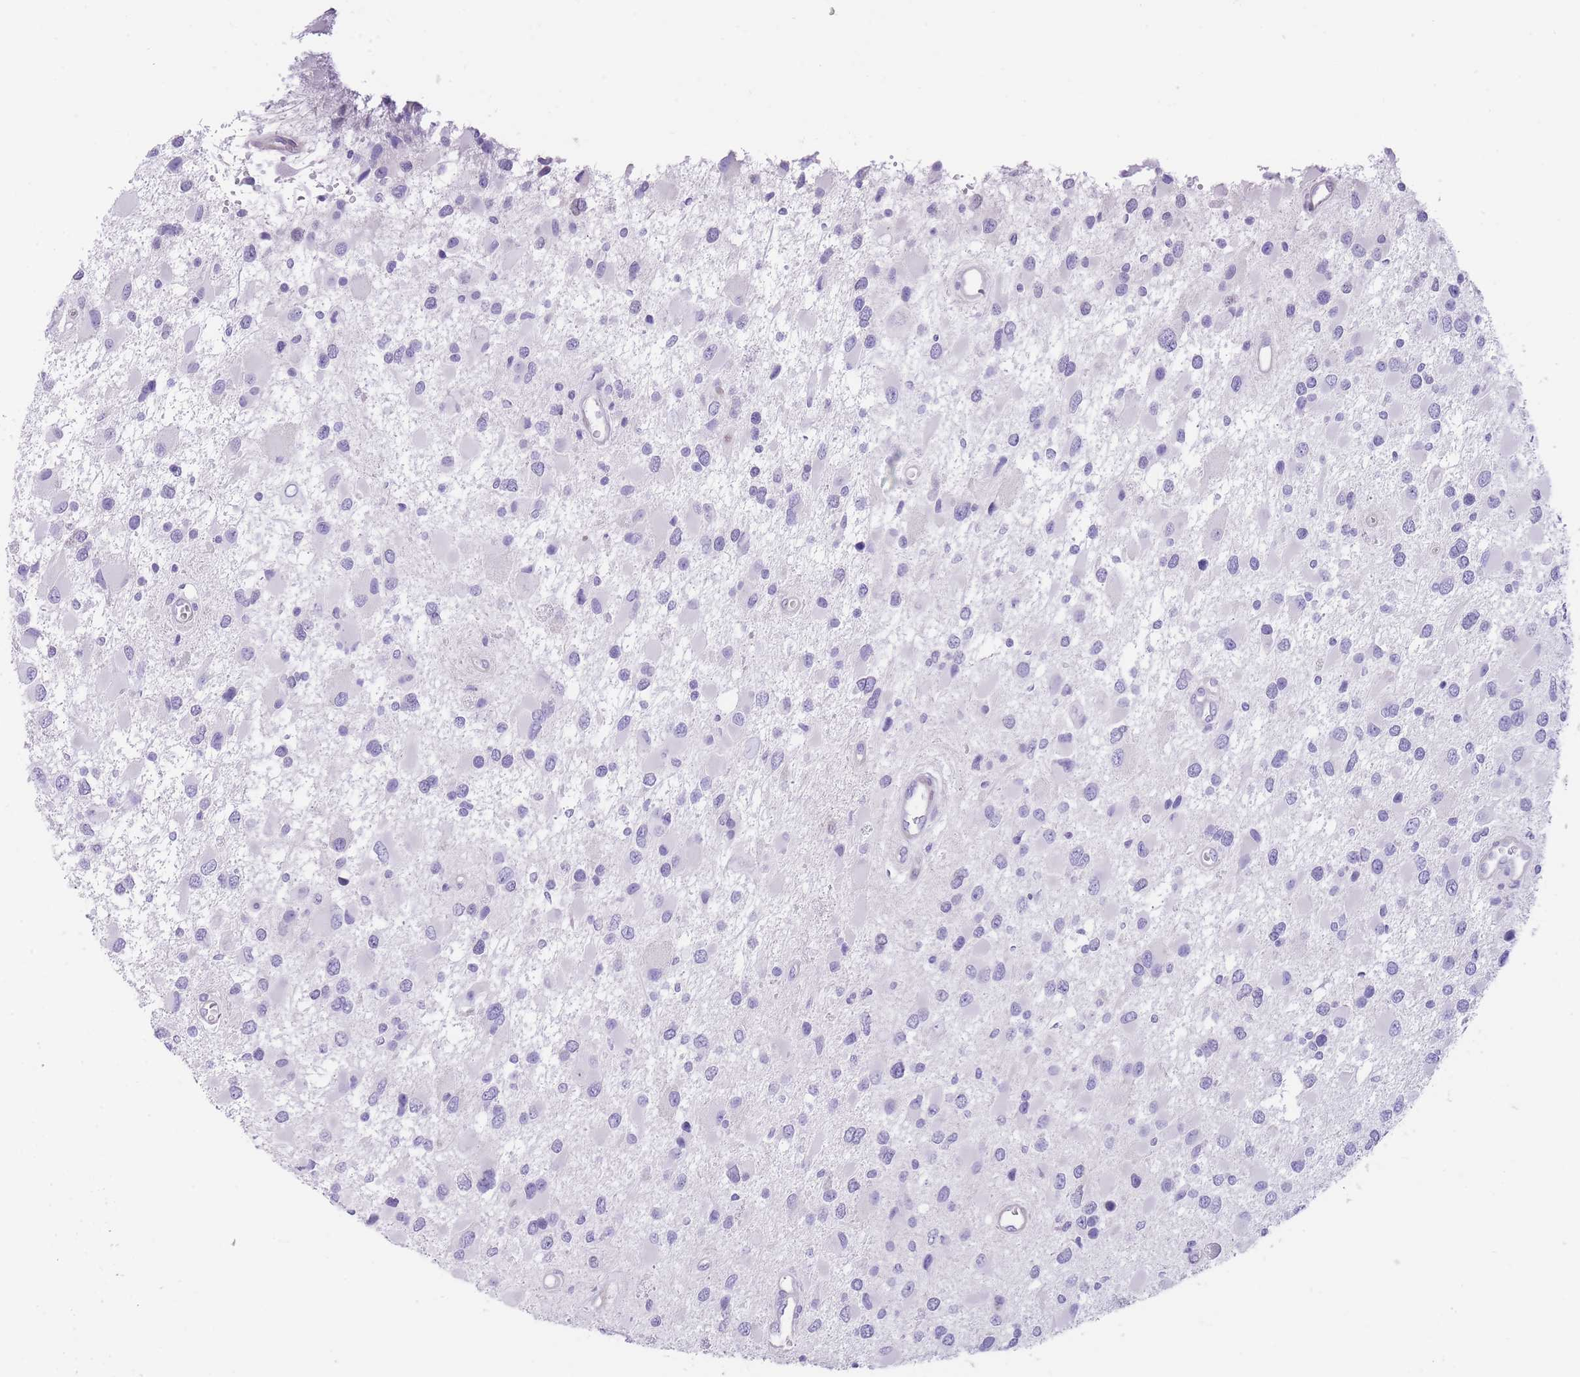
{"staining": {"intensity": "negative", "quantity": "none", "location": "none"}, "tissue": "glioma", "cell_type": "Tumor cells", "image_type": "cancer", "snomed": [{"axis": "morphology", "description": "Glioma, malignant, High grade"}, {"axis": "topography", "description": "Brain"}], "caption": "Photomicrograph shows no significant protein expression in tumor cells of glioma.", "gene": "OR11H12", "patient": {"sex": "male", "age": 53}}